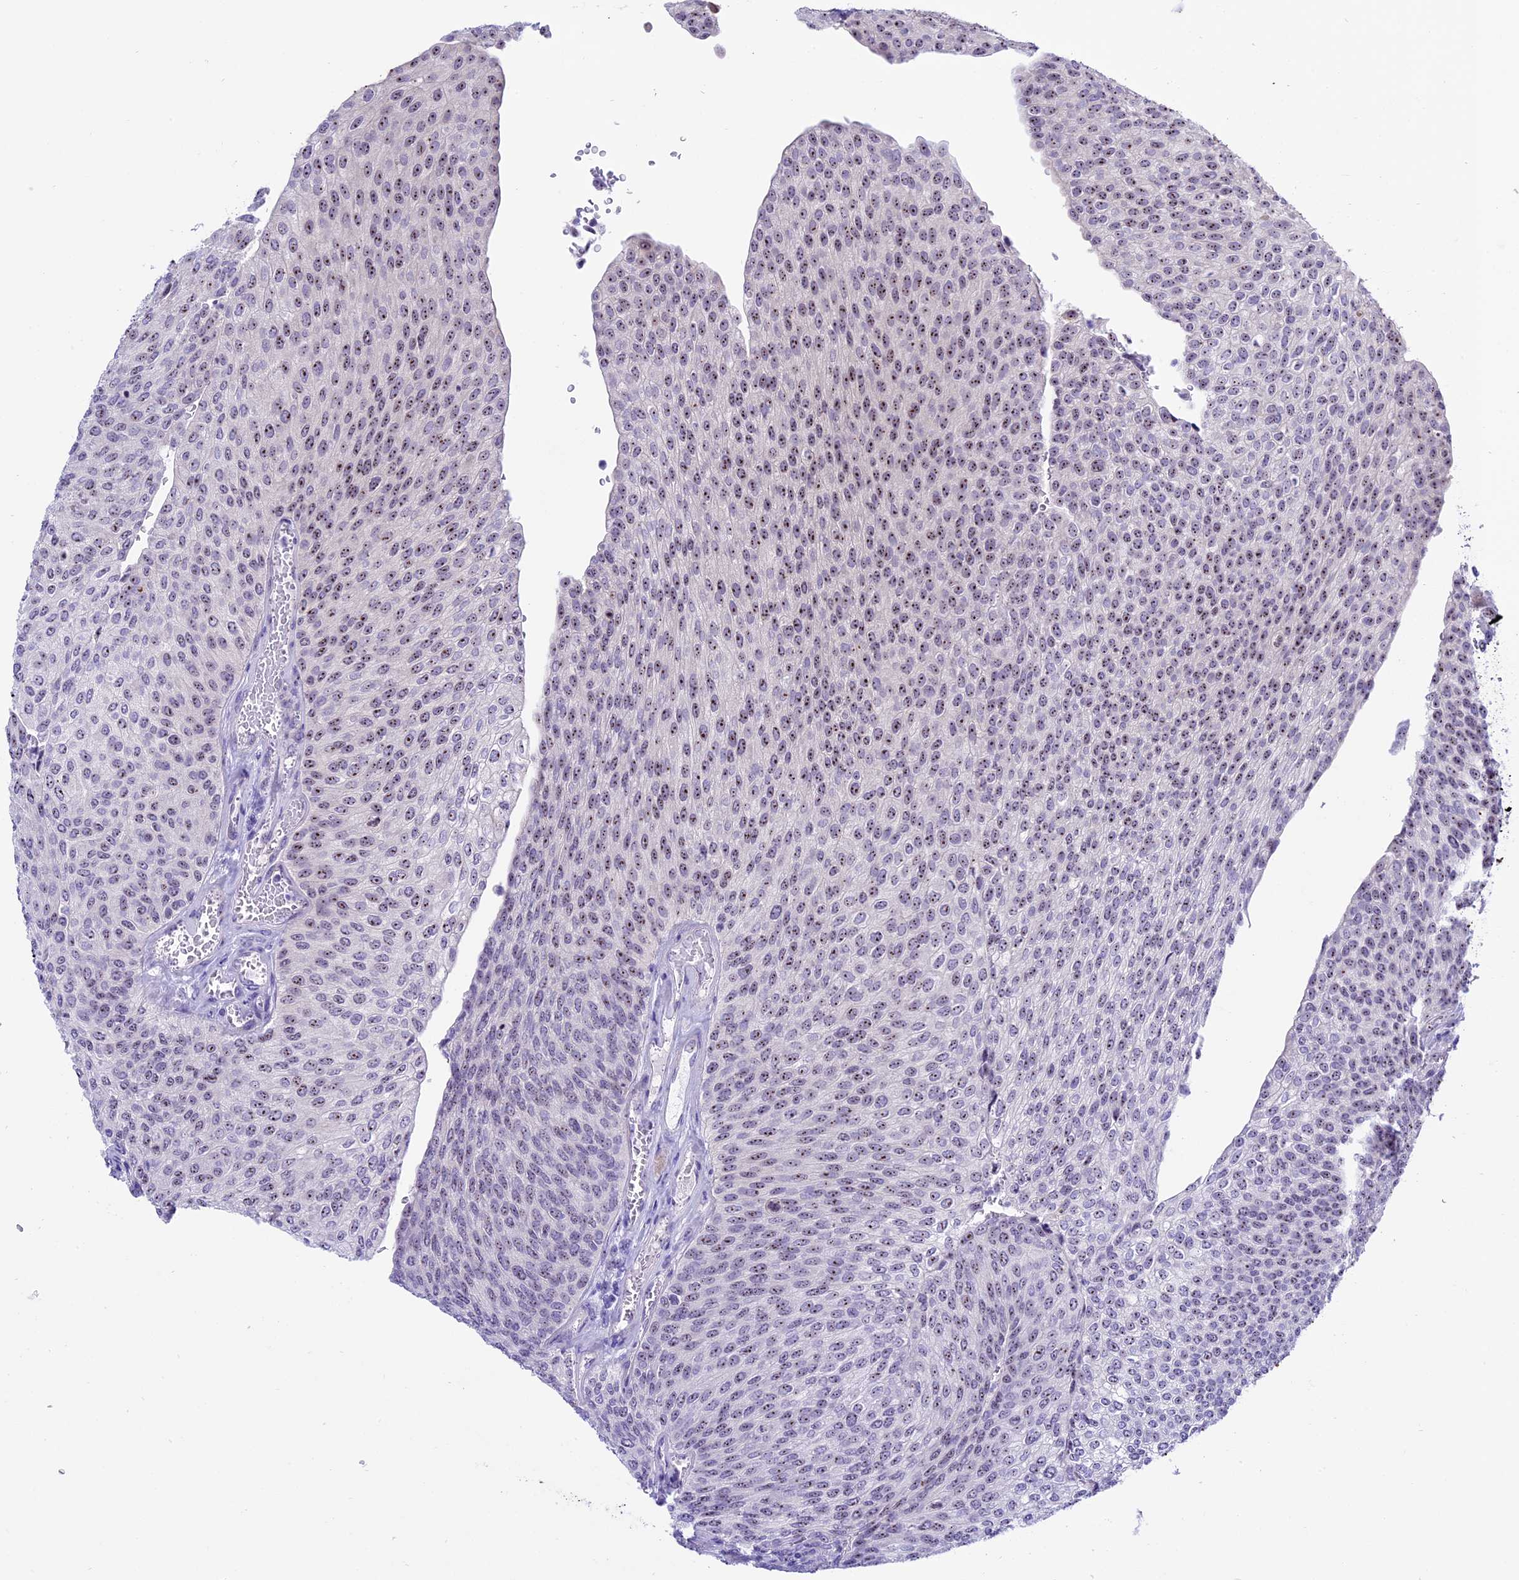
{"staining": {"intensity": "moderate", "quantity": "25%-75%", "location": "nuclear"}, "tissue": "urothelial cancer", "cell_type": "Tumor cells", "image_type": "cancer", "snomed": [{"axis": "morphology", "description": "Urothelial carcinoma, High grade"}, {"axis": "topography", "description": "Urinary bladder"}], "caption": "Immunohistochemistry of urothelial cancer displays medium levels of moderate nuclear staining in about 25%-75% of tumor cells. (DAB IHC with brightfield microscopy, high magnification).", "gene": "TBL3", "patient": {"sex": "female", "age": 79}}